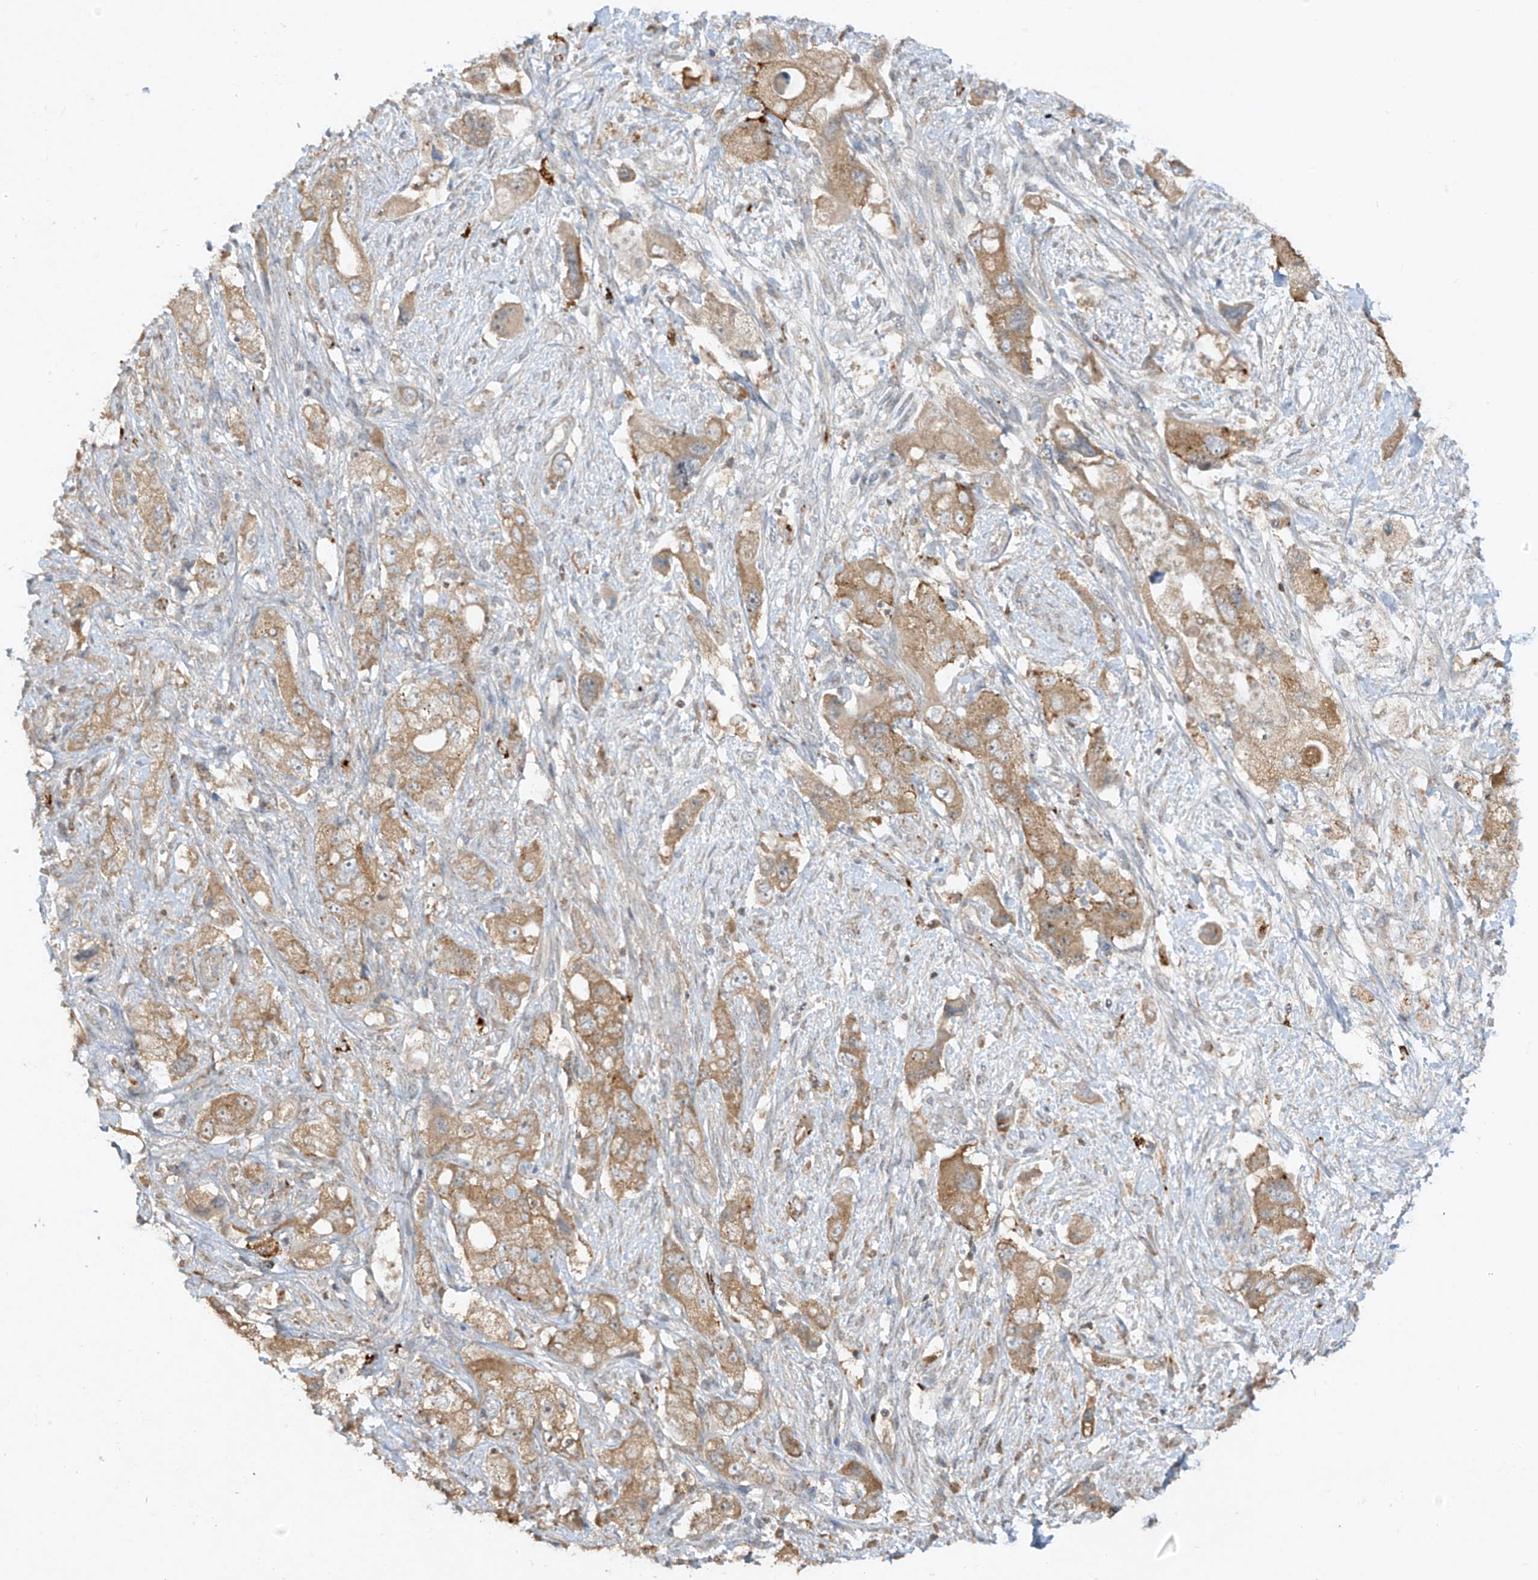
{"staining": {"intensity": "moderate", "quantity": ">75%", "location": "cytoplasmic/membranous"}, "tissue": "pancreatic cancer", "cell_type": "Tumor cells", "image_type": "cancer", "snomed": [{"axis": "morphology", "description": "Adenocarcinoma, NOS"}, {"axis": "topography", "description": "Pancreas"}], "caption": "An image of pancreatic cancer (adenocarcinoma) stained for a protein exhibits moderate cytoplasmic/membranous brown staining in tumor cells.", "gene": "LDAH", "patient": {"sex": "female", "age": 73}}